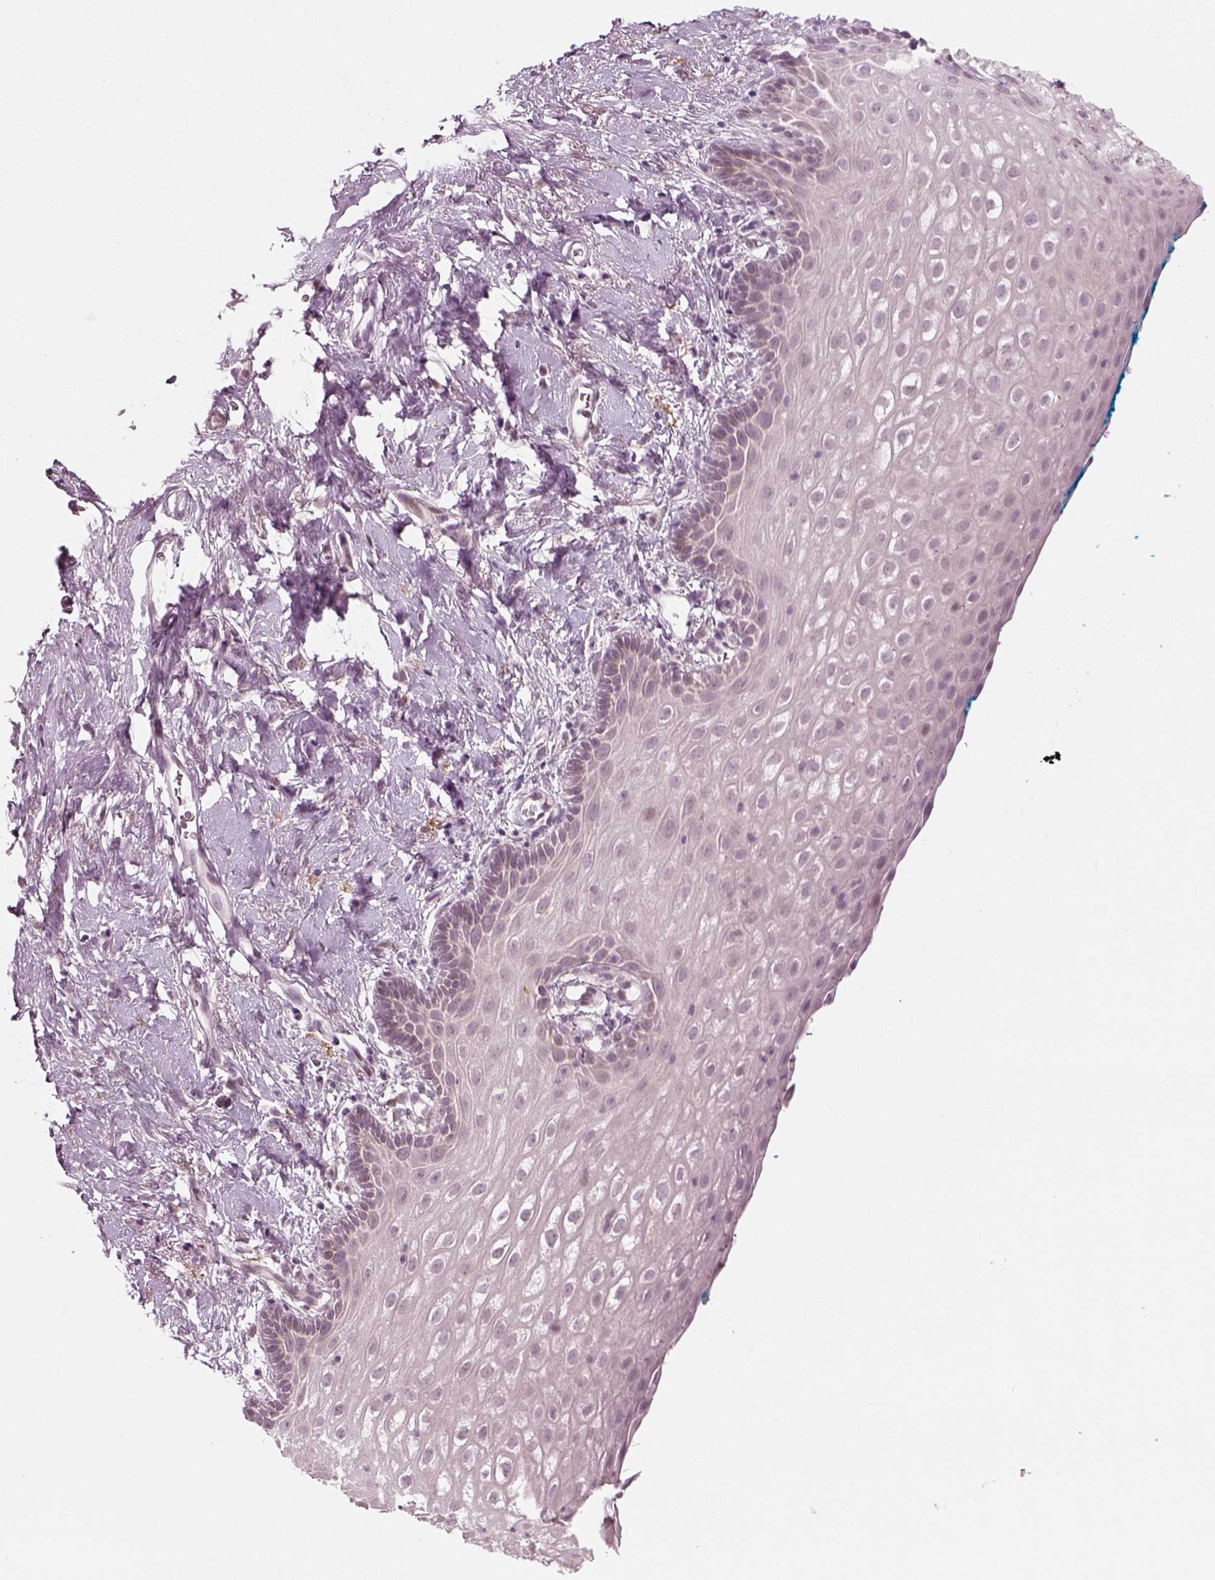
{"staining": {"intensity": "negative", "quantity": "none", "location": "none"}, "tissue": "vagina", "cell_type": "Squamous epithelial cells", "image_type": "normal", "snomed": [{"axis": "morphology", "description": "Normal tissue, NOS"}, {"axis": "morphology", "description": "Adenocarcinoma, NOS"}, {"axis": "topography", "description": "Rectum"}, {"axis": "topography", "description": "Vagina"}, {"axis": "topography", "description": "Peripheral nerve tissue"}], "caption": "This is an immunohistochemistry (IHC) micrograph of benign vagina. There is no positivity in squamous epithelial cells.", "gene": "MLIP", "patient": {"sex": "female", "age": 71}}